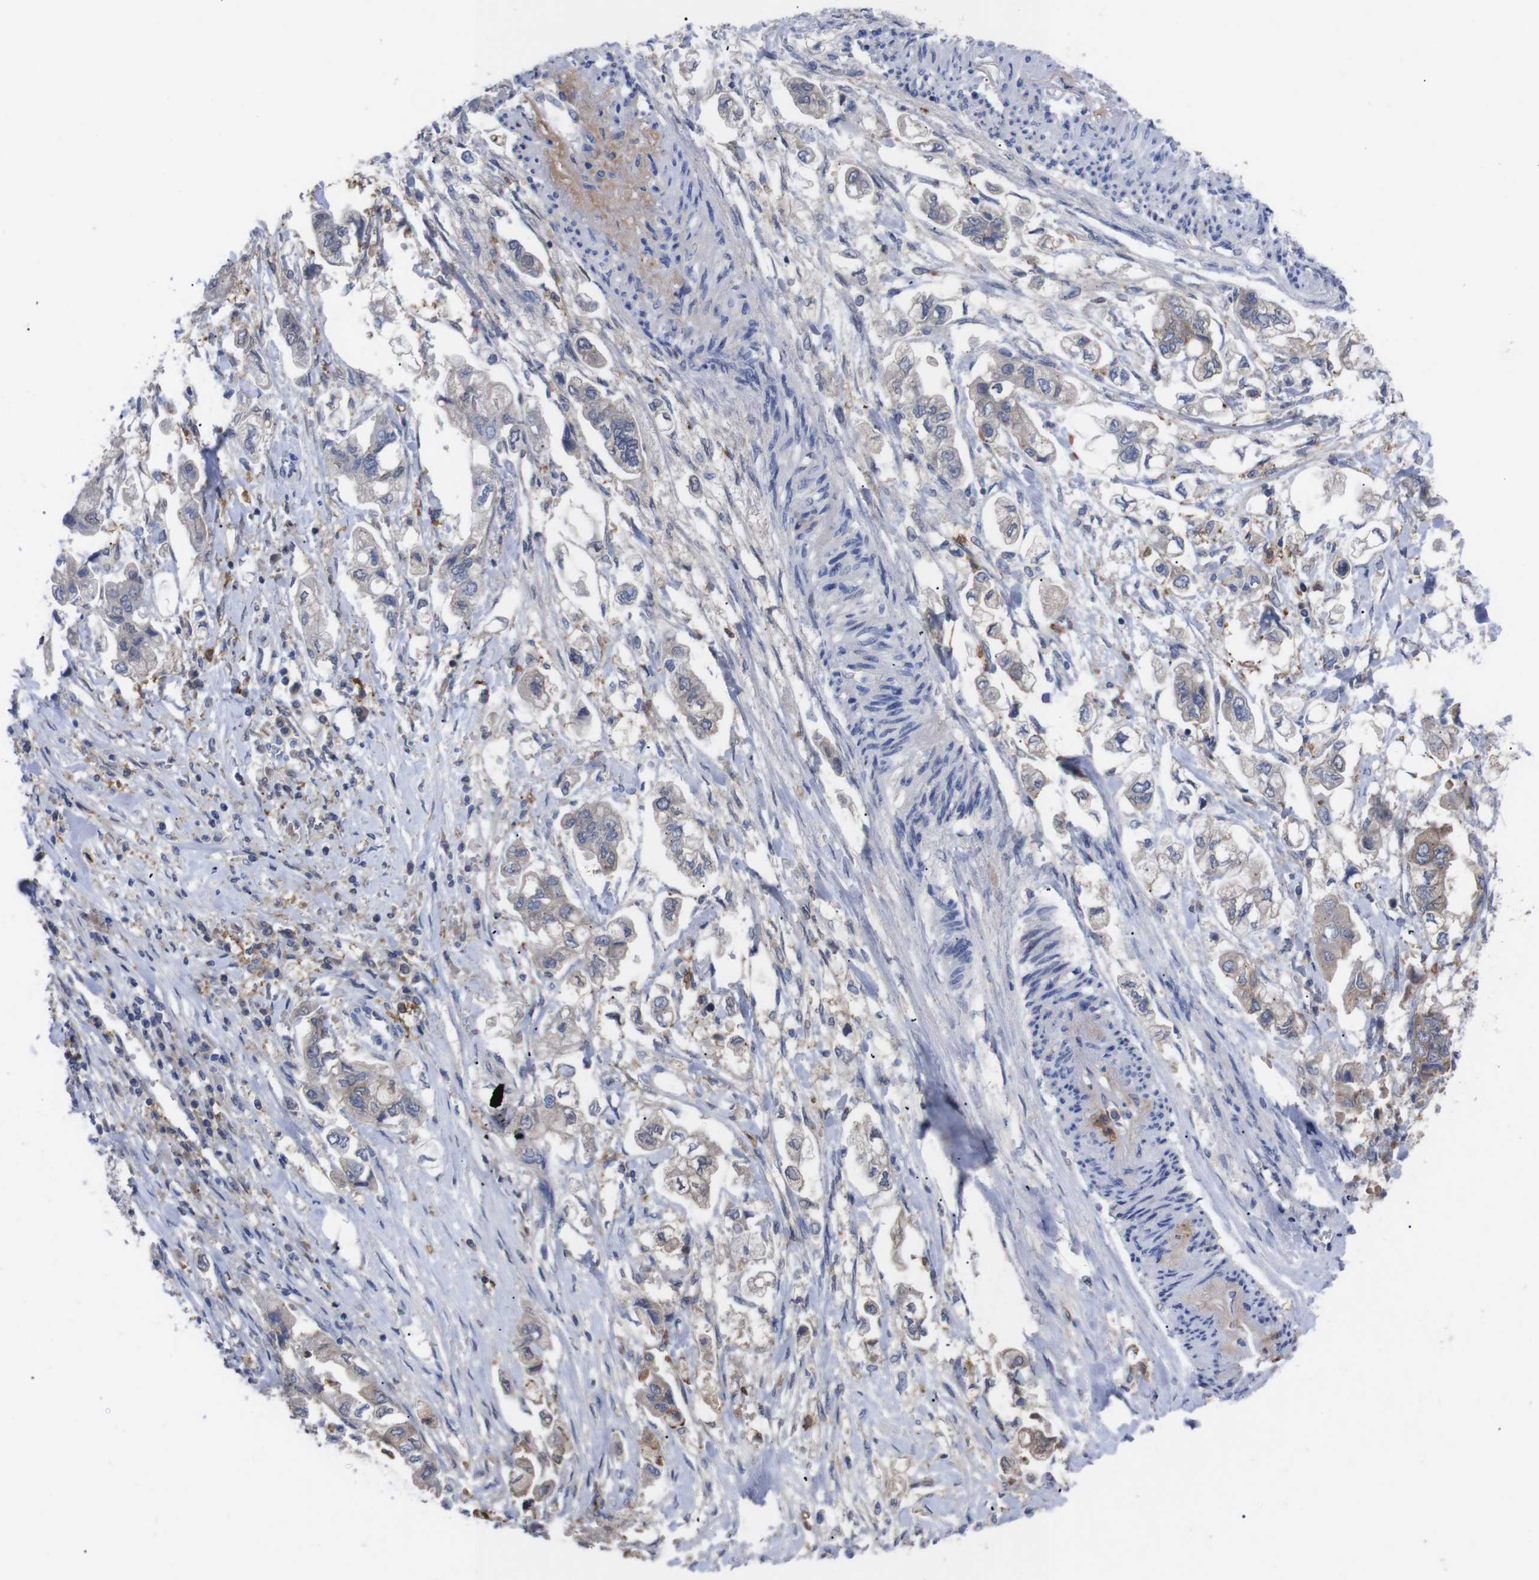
{"staining": {"intensity": "negative", "quantity": "none", "location": "none"}, "tissue": "stomach cancer", "cell_type": "Tumor cells", "image_type": "cancer", "snomed": [{"axis": "morphology", "description": "Adenocarcinoma, NOS"}, {"axis": "topography", "description": "Stomach"}], "caption": "Immunohistochemistry (IHC) of human adenocarcinoma (stomach) reveals no expression in tumor cells. (Brightfield microscopy of DAB (3,3'-diaminobenzidine) immunohistochemistry at high magnification).", "gene": "C5AR1", "patient": {"sex": "male", "age": 62}}